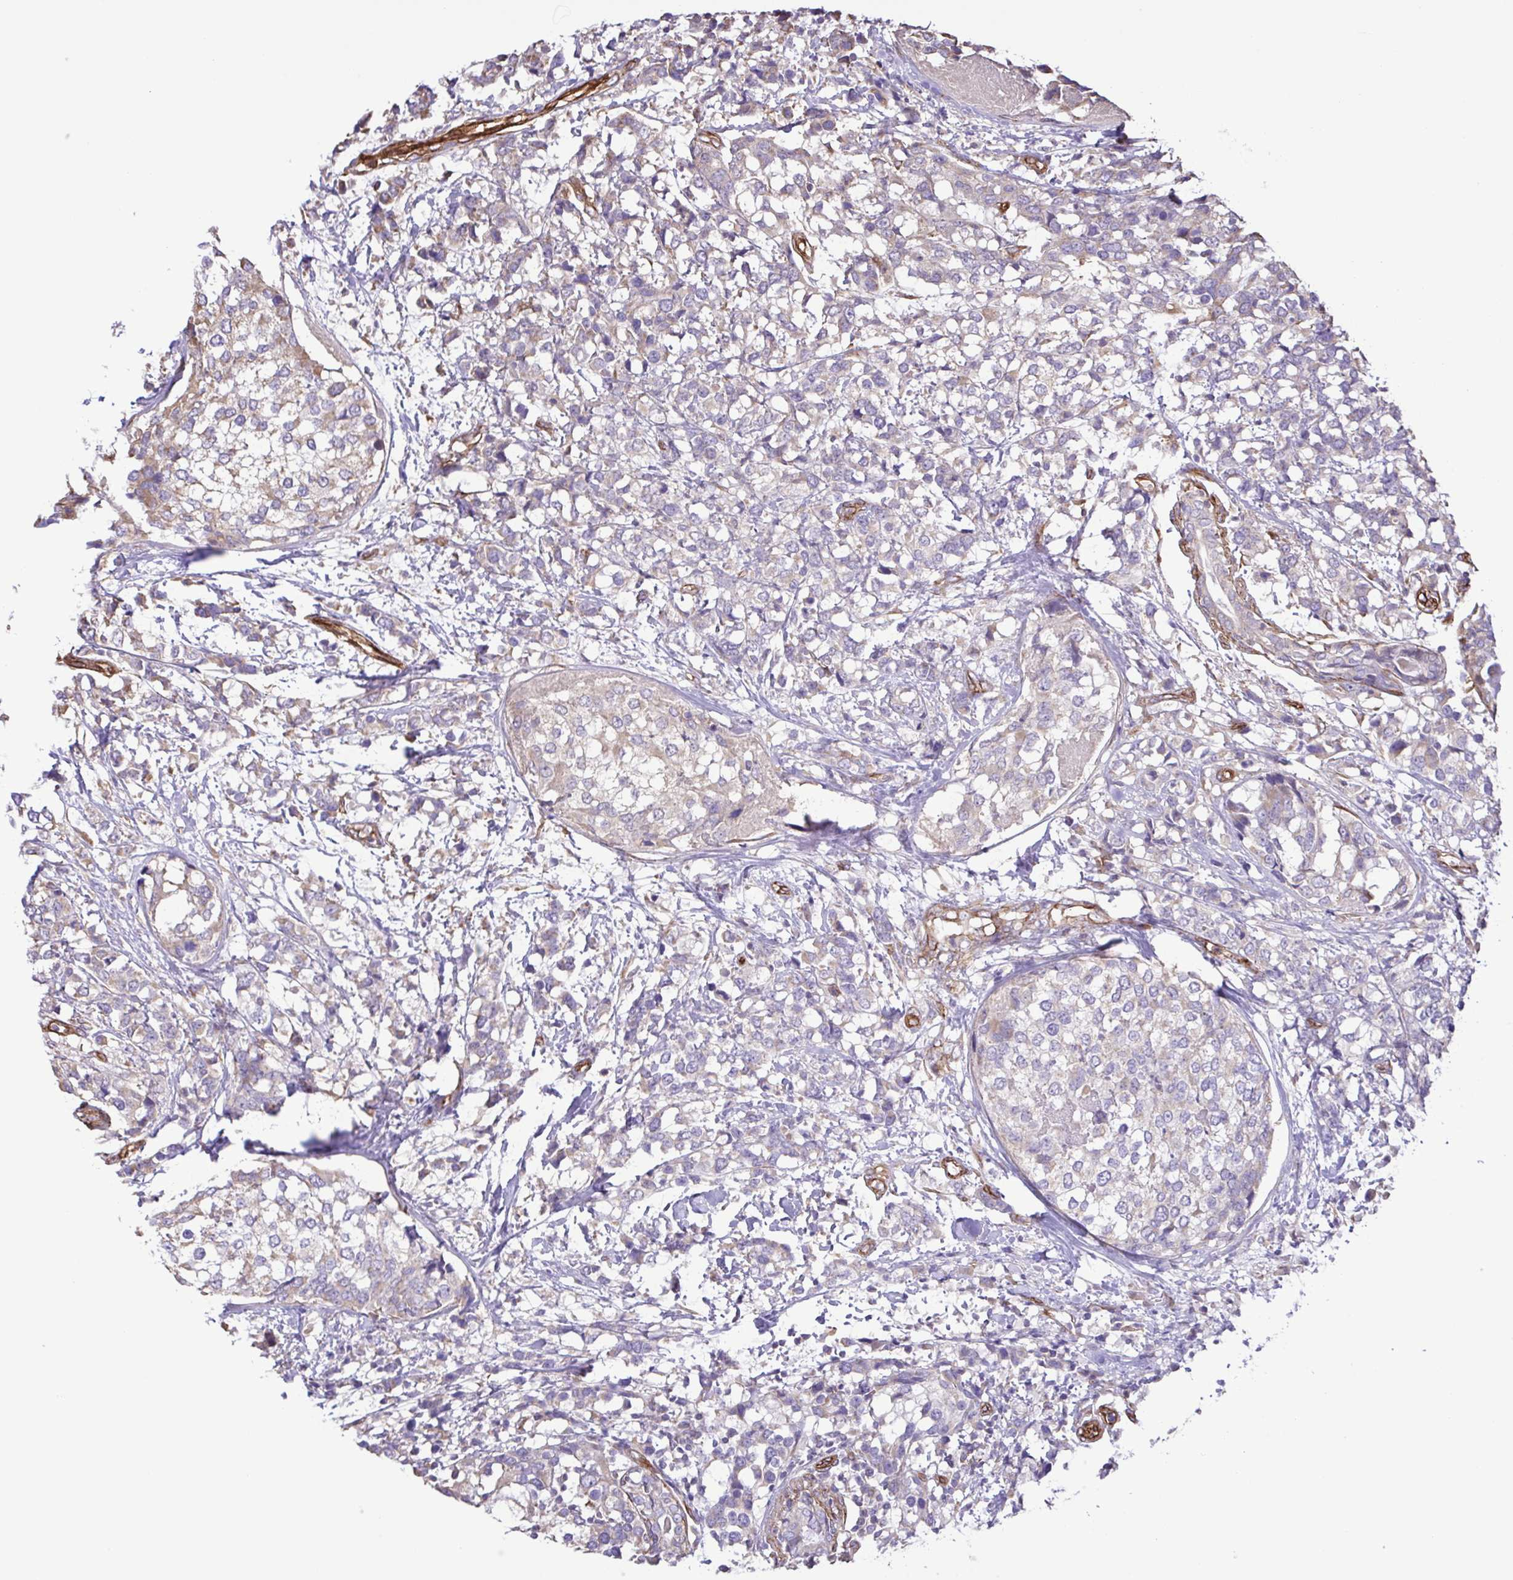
{"staining": {"intensity": "weak", "quantity": "<25%", "location": "cytoplasmic/membranous"}, "tissue": "breast cancer", "cell_type": "Tumor cells", "image_type": "cancer", "snomed": [{"axis": "morphology", "description": "Lobular carcinoma"}, {"axis": "topography", "description": "Breast"}], "caption": "DAB (3,3'-diaminobenzidine) immunohistochemical staining of human breast cancer demonstrates no significant positivity in tumor cells. (DAB (3,3'-diaminobenzidine) IHC with hematoxylin counter stain).", "gene": "FLT1", "patient": {"sex": "female", "age": 59}}